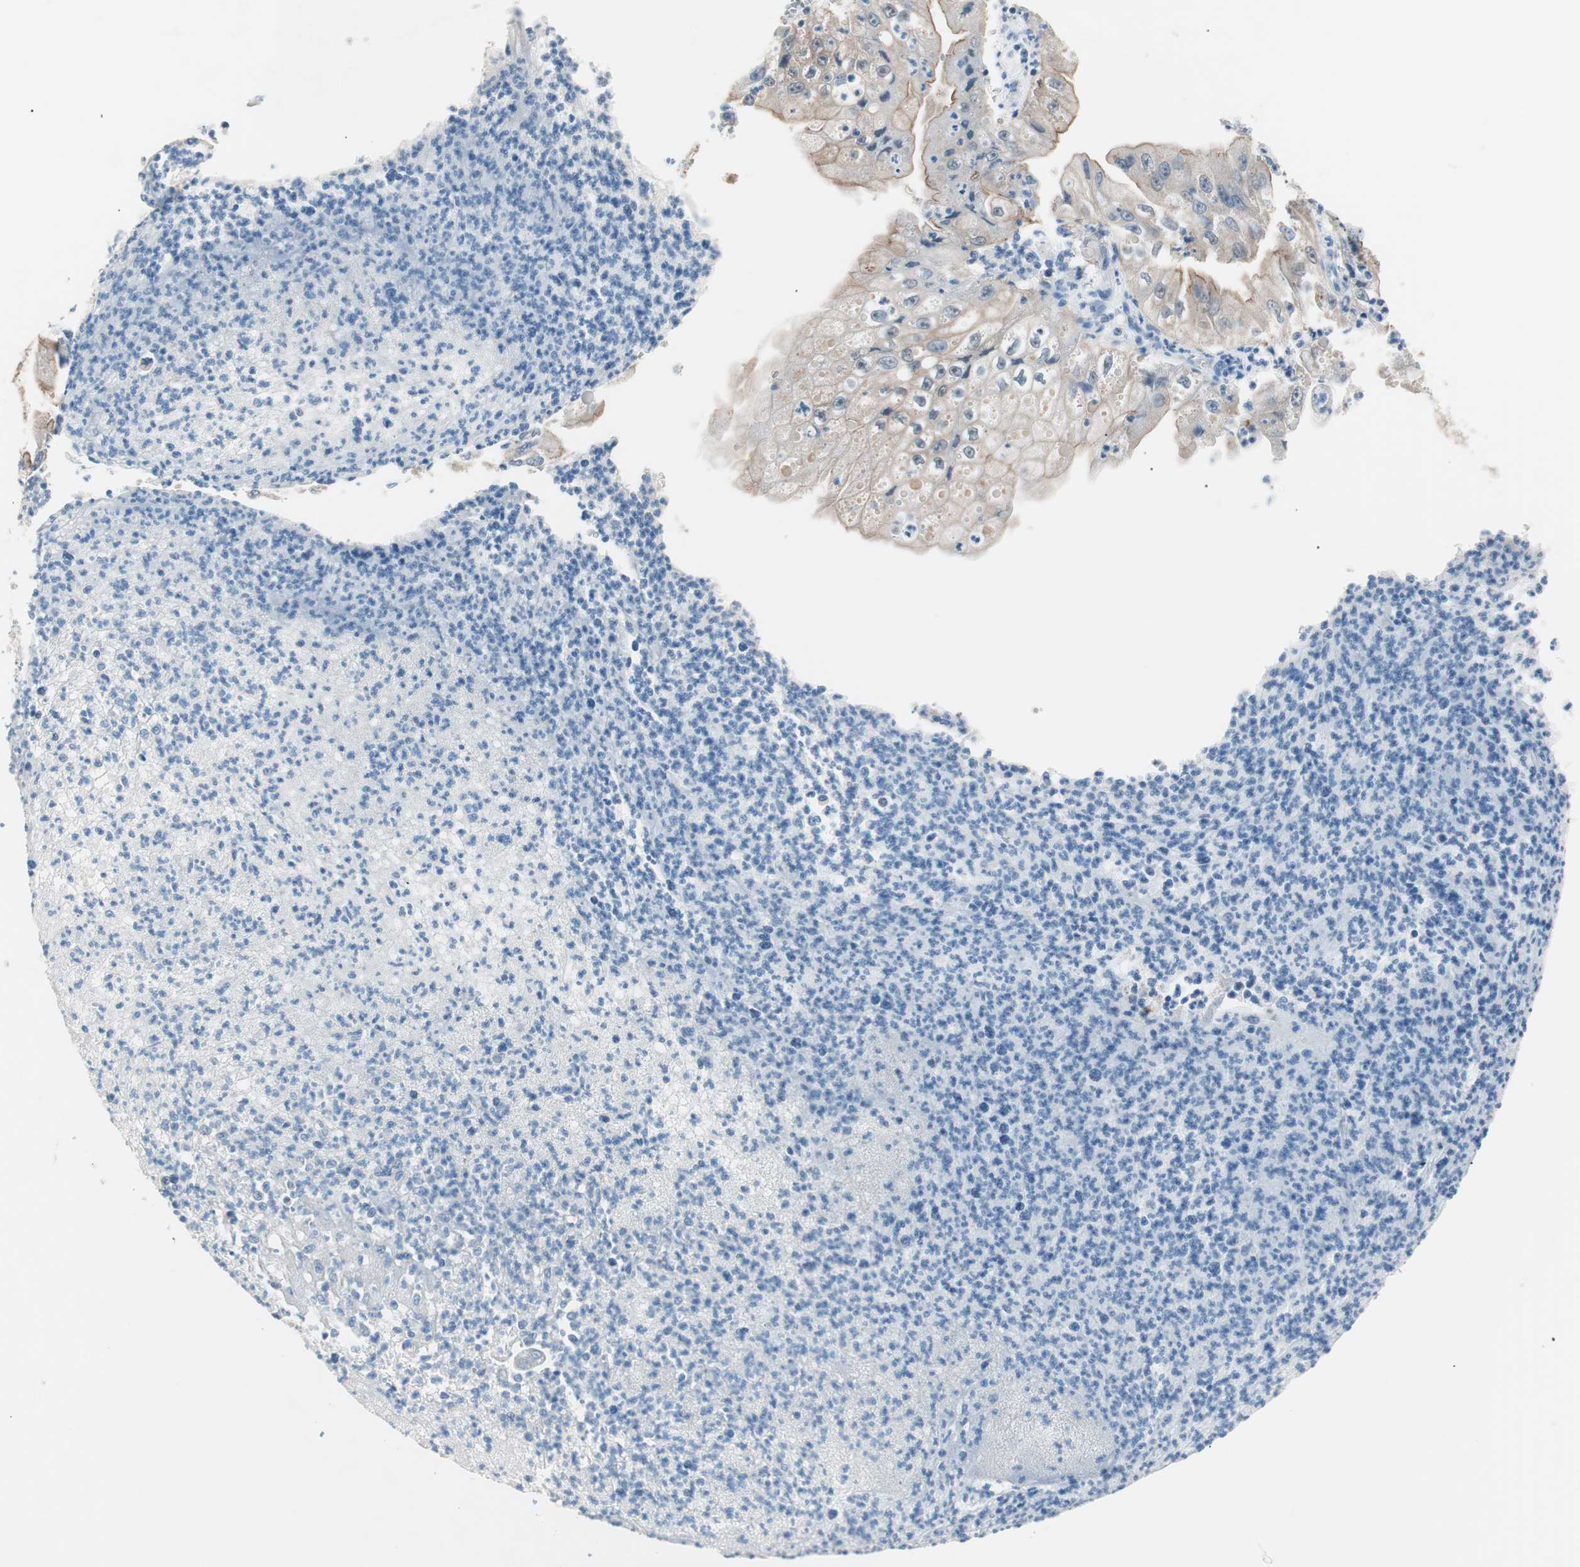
{"staining": {"intensity": "moderate", "quantity": "<25%", "location": "cytoplasmic/membranous"}, "tissue": "pancreatic cancer", "cell_type": "Tumor cells", "image_type": "cancer", "snomed": [{"axis": "morphology", "description": "Normal tissue, NOS"}, {"axis": "topography", "description": "Lymph node"}], "caption": "A micrograph showing moderate cytoplasmic/membranous expression in approximately <25% of tumor cells in pancreatic cancer, as visualized by brown immunohistochemical staining.", "gene": "VIL1", "patient": {"sex": "male", "age": 50}}